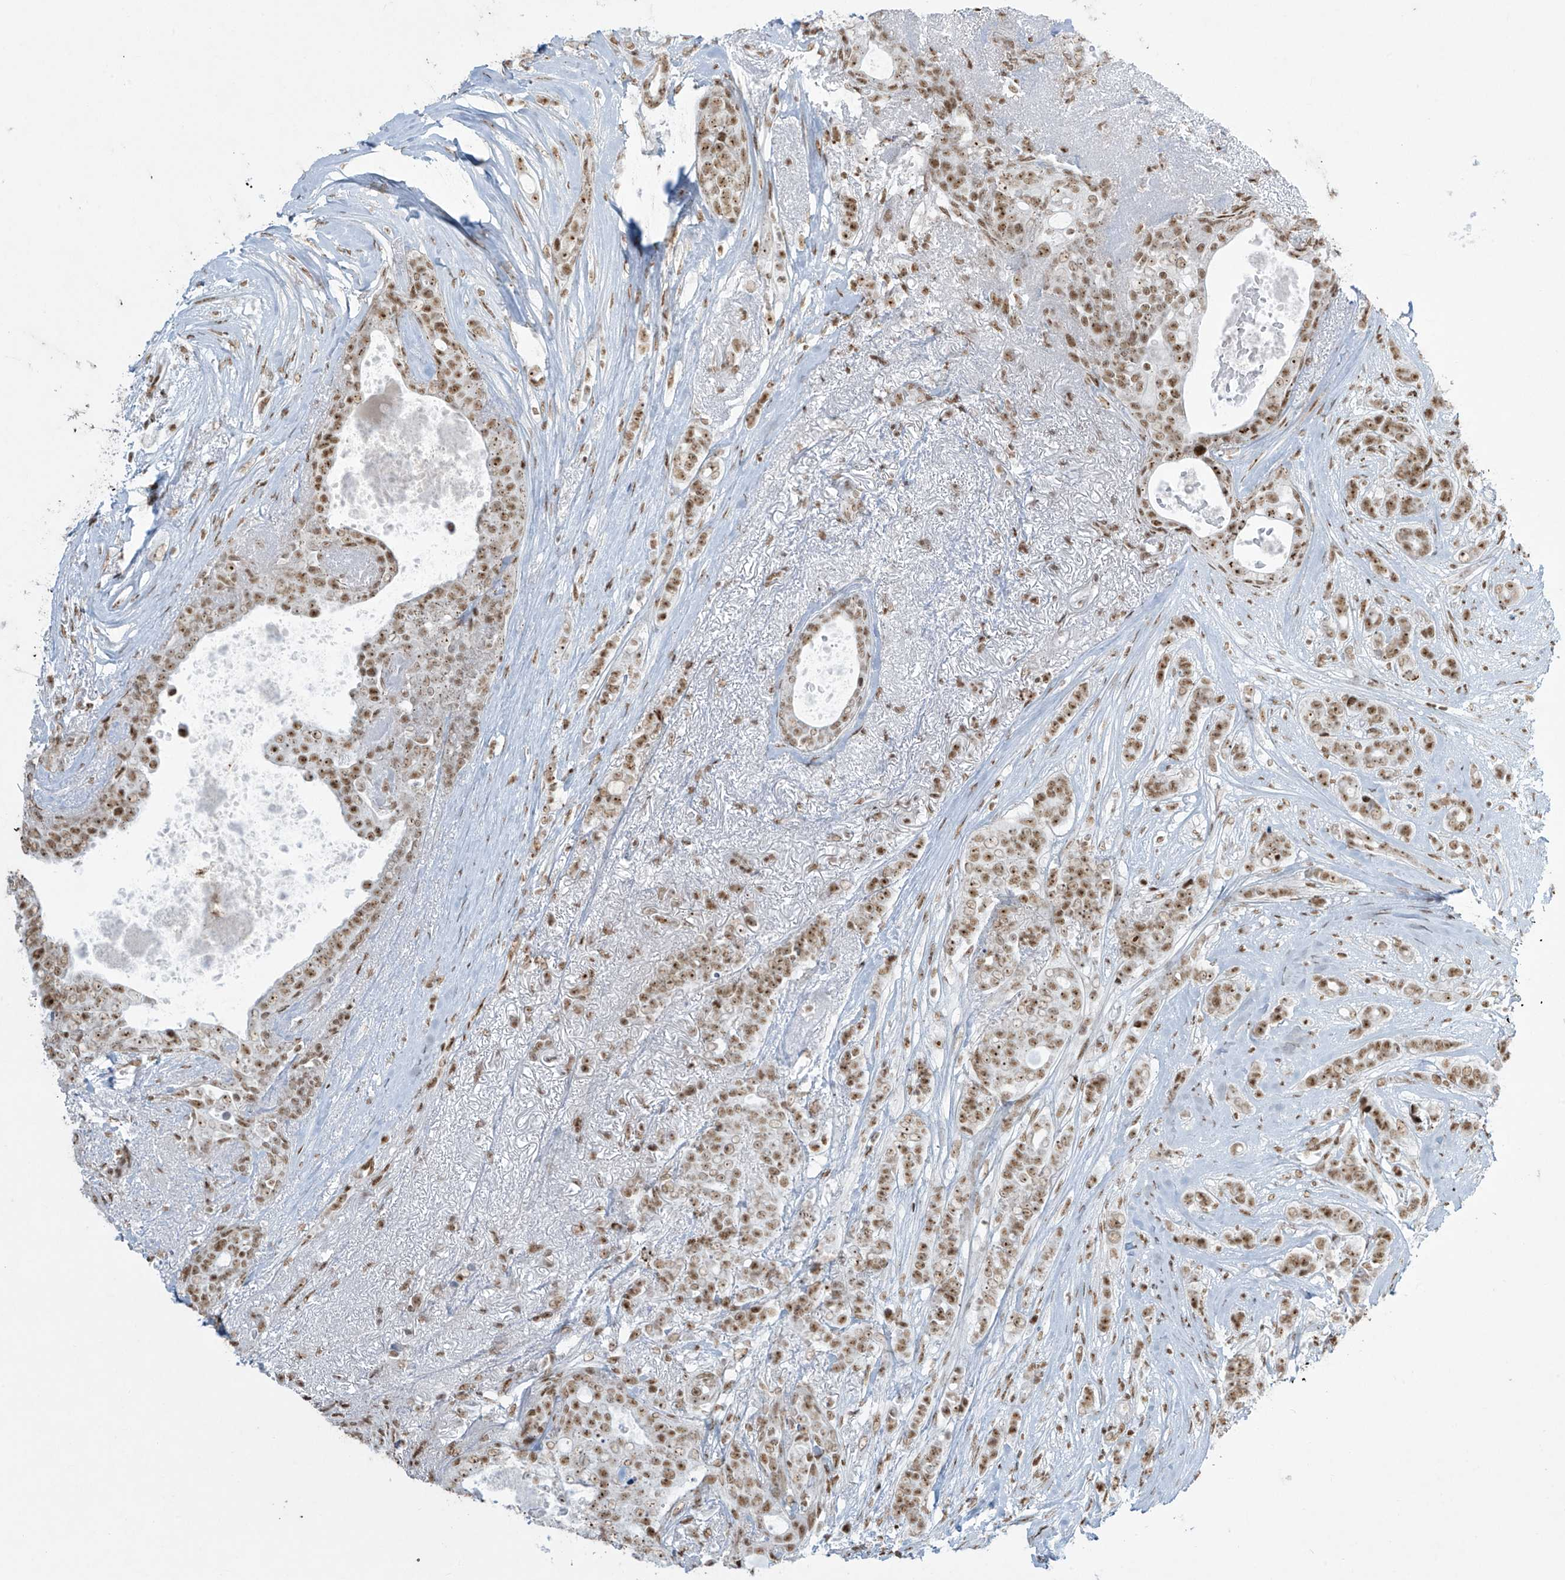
{"staining": {"intensity": "moderate", "quantity": ">75%", "location": "nuclear"}, "tissue": "breast cancer", "cell_type": "Tumor cells", "image_type": "cancer", "snomed": [{"axis": "morphology", "description": "Lobular carcinoma"}, {"axis": "topography", "description": "Breast"}], "caption": "Brown immunohistochemical staining in breast cancer (lobular carcinoma) displays moderate nuclear positivity in about >75% of tumor cells. Ihc stains the protein in brown and the nuclei are stained blue.", "gene": "MS4A6A", "patient": {"sex": "female", "age": 51}}